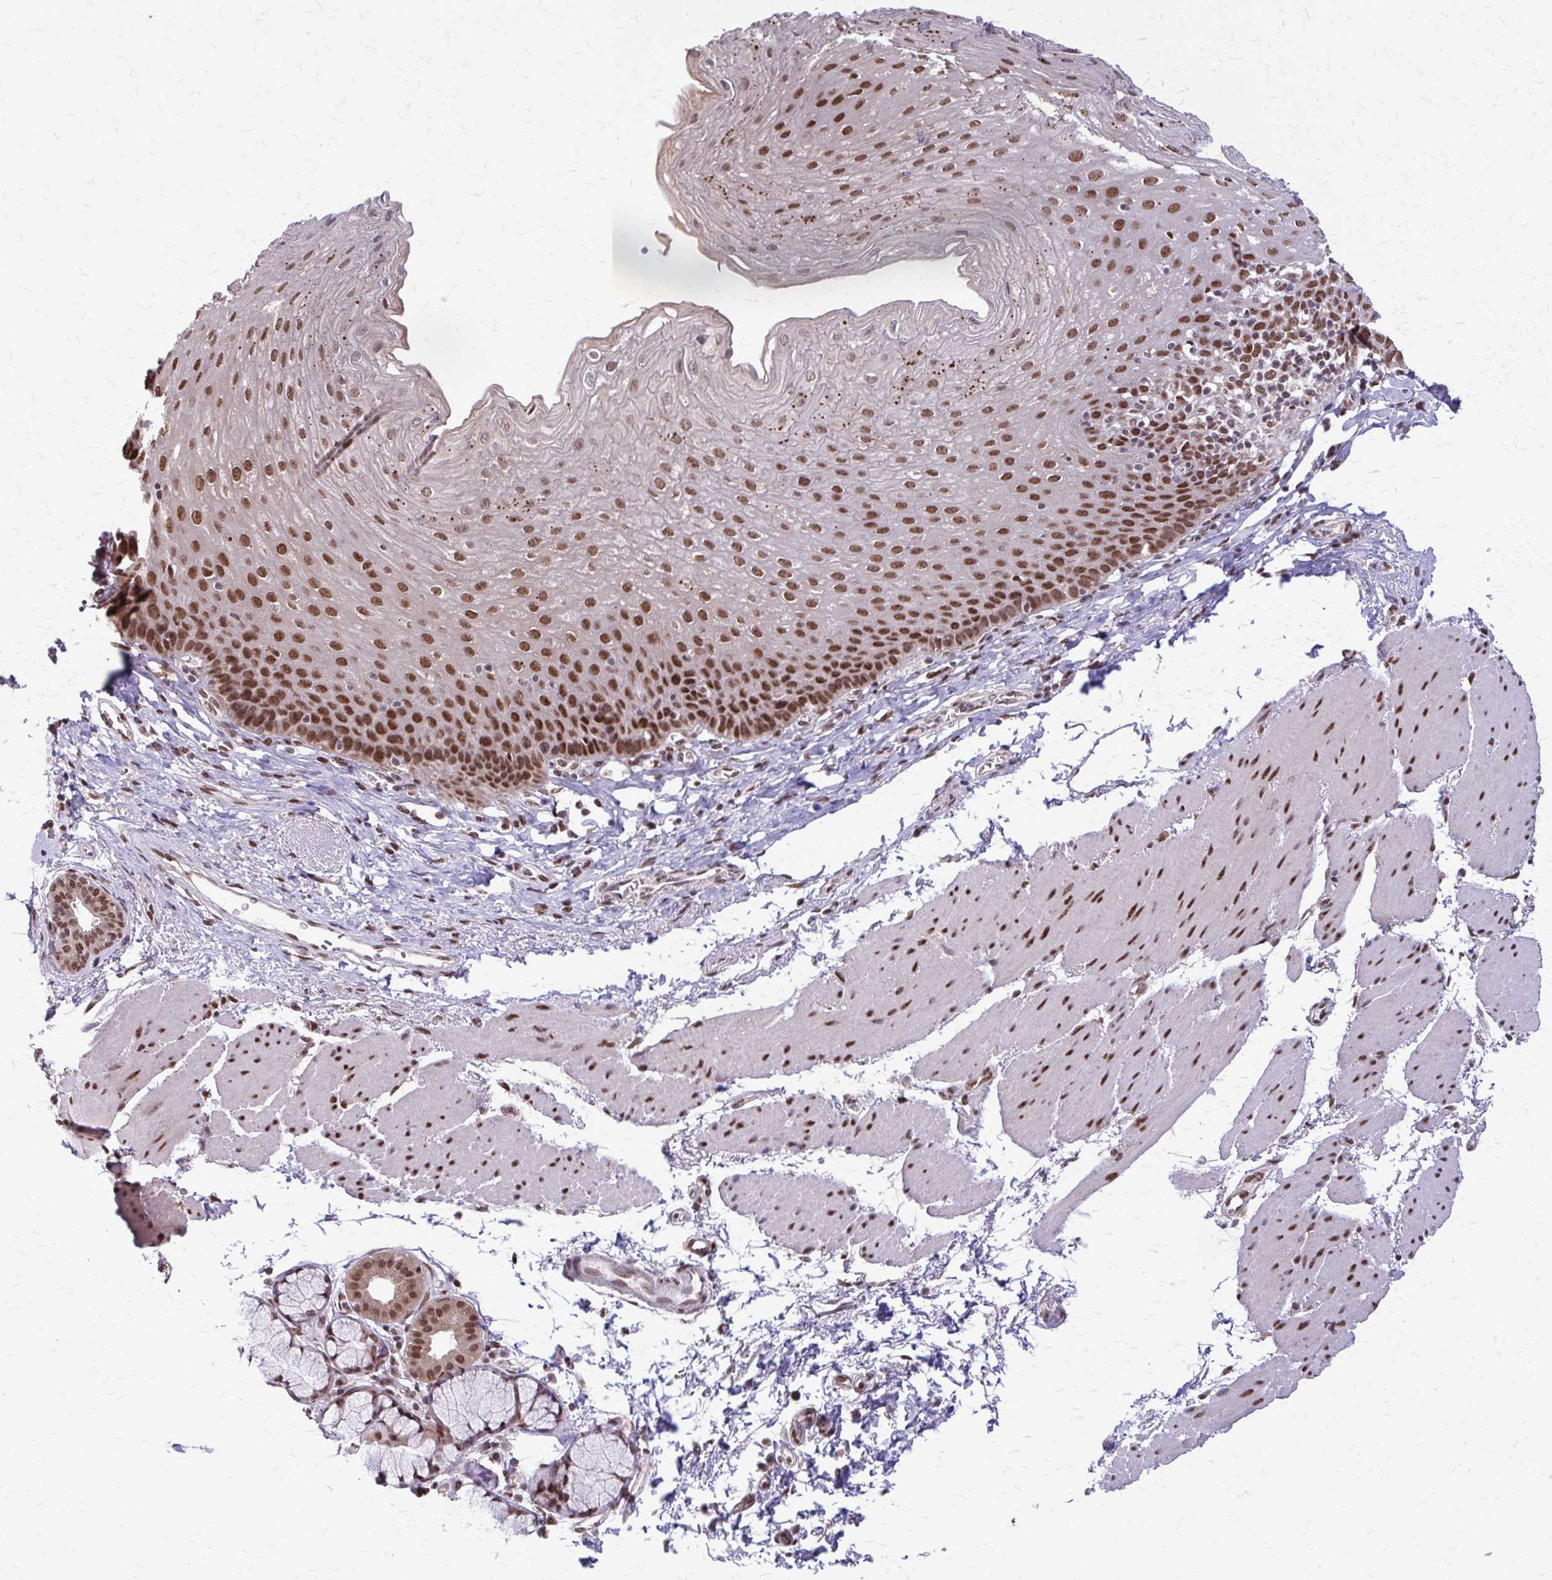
{"staining": {"intensity": "strong", "quantity": ">75%", "location": "nuclear"}, "tissue": "esophagus", "cell_type": "Squamous epithelial cells", "image_type": "normal", "snomed": [{"axis": "morphology", "description": "Normal tissue, NOS"}, {"axis": "topography", "description": "Esophagus"}], "caption": "About >75% of squamous epithelial cells in benign esophagus exhibit strong nuclear protein expression as visualized by brown immunohistochemical staining.", "gene": "TTF1", "patient": {"sex": "female", "age": 81}}